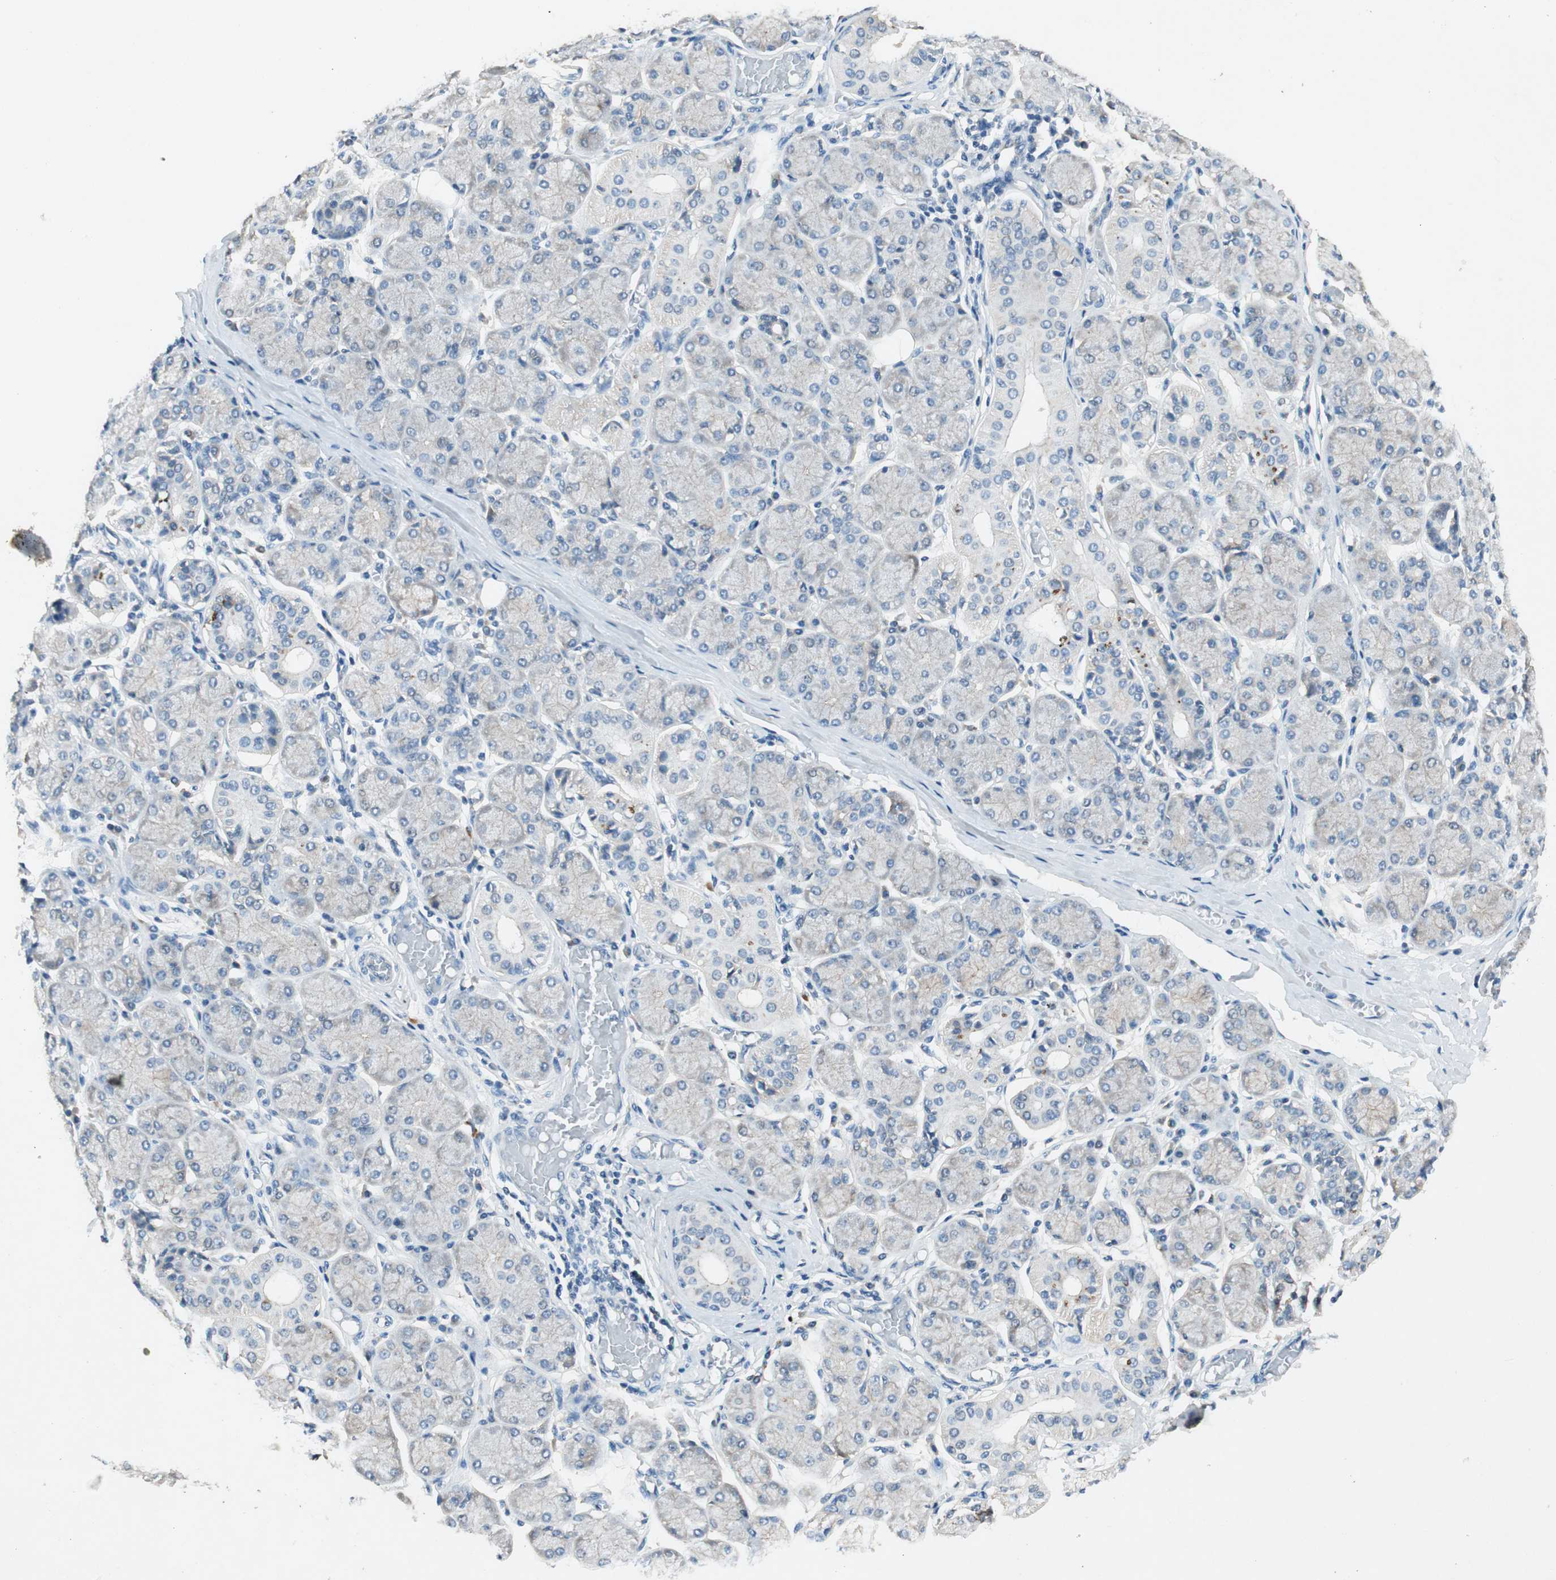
{"staining": {"intensity": "weak", "quantity": "<25%", "location": "cytoplasmic/membranous"}, "tissue": "salivary gland", "cell_type": "Glandular cells", "image_type": "normal", "snomed": [{"axis": "morphology", "description": "Normal tissue, NOS"}, {"axis": "topography", "description": "Salivary gland"}], "caption": "High power microscopy histopathology image of an IHC histopathology image of benign salivary gland, revealing no significant positivity in glandular cells.", "gene": "NKAIN1", "patient": {"sex": "female", "age": 24}}